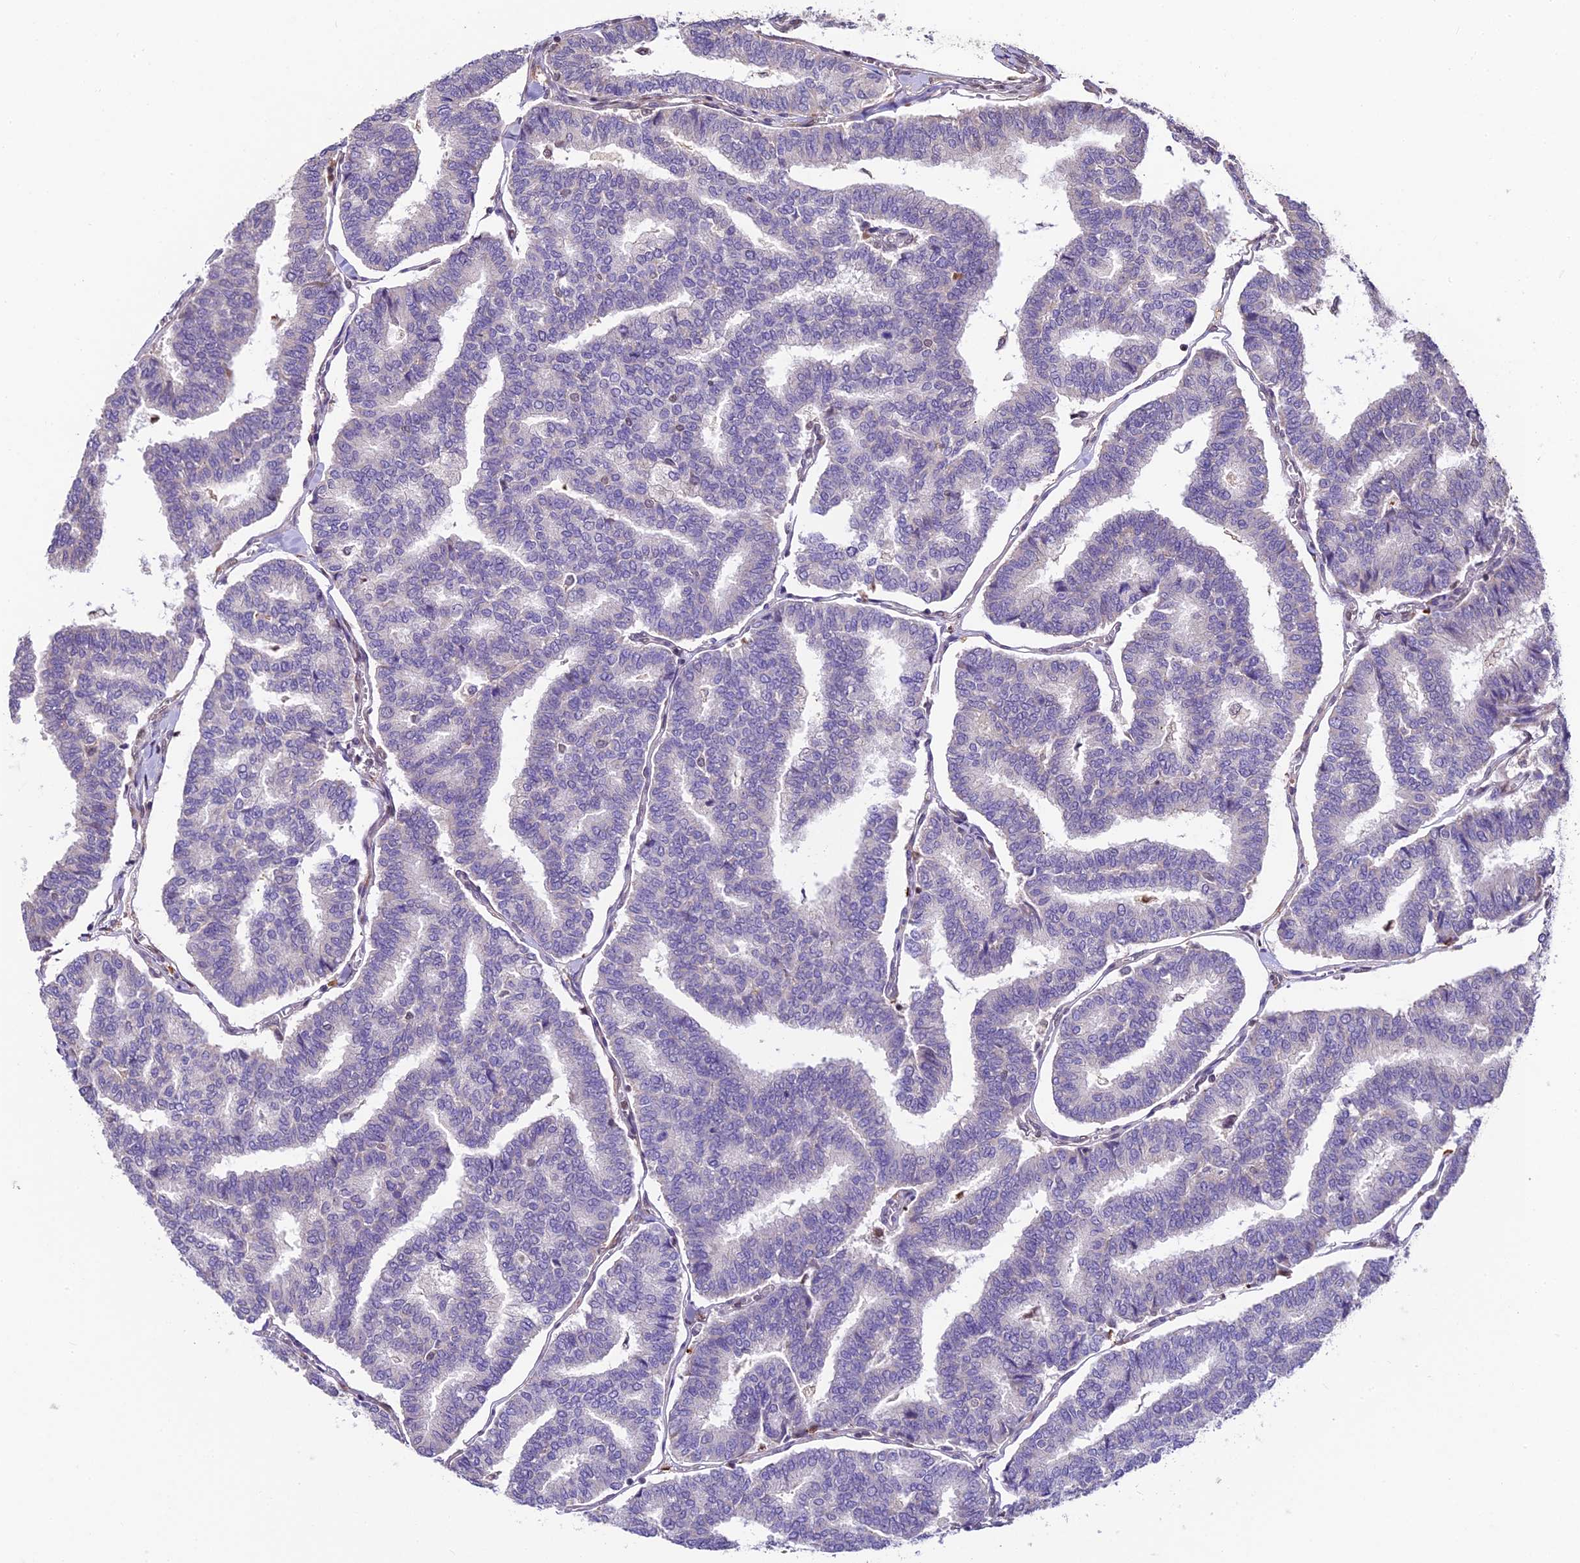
{"staining": {"intensity": "negative", "quantity": "none", "location": "none"}, "tissue": "thyroid cancer", "cell_type": "Tumor cells", "image_type": "cancer", "snomed": [{"axis": "morphology", "description": "Papillary adenocarcinoma, NOS"}, {"axis": "topography", "description": "Thyroid gland"}], "caption": "Thyroid cancer was stained to show a protein in brown. There is no significant positivity in tumor cells. (Stains: DAB immunohistochemistry with hematoxylin counter stain, Microscopy: brightfield microscopy at high magnification).", "gene": "TRIM22", "patient": {"sex": "female", "age": 35}}